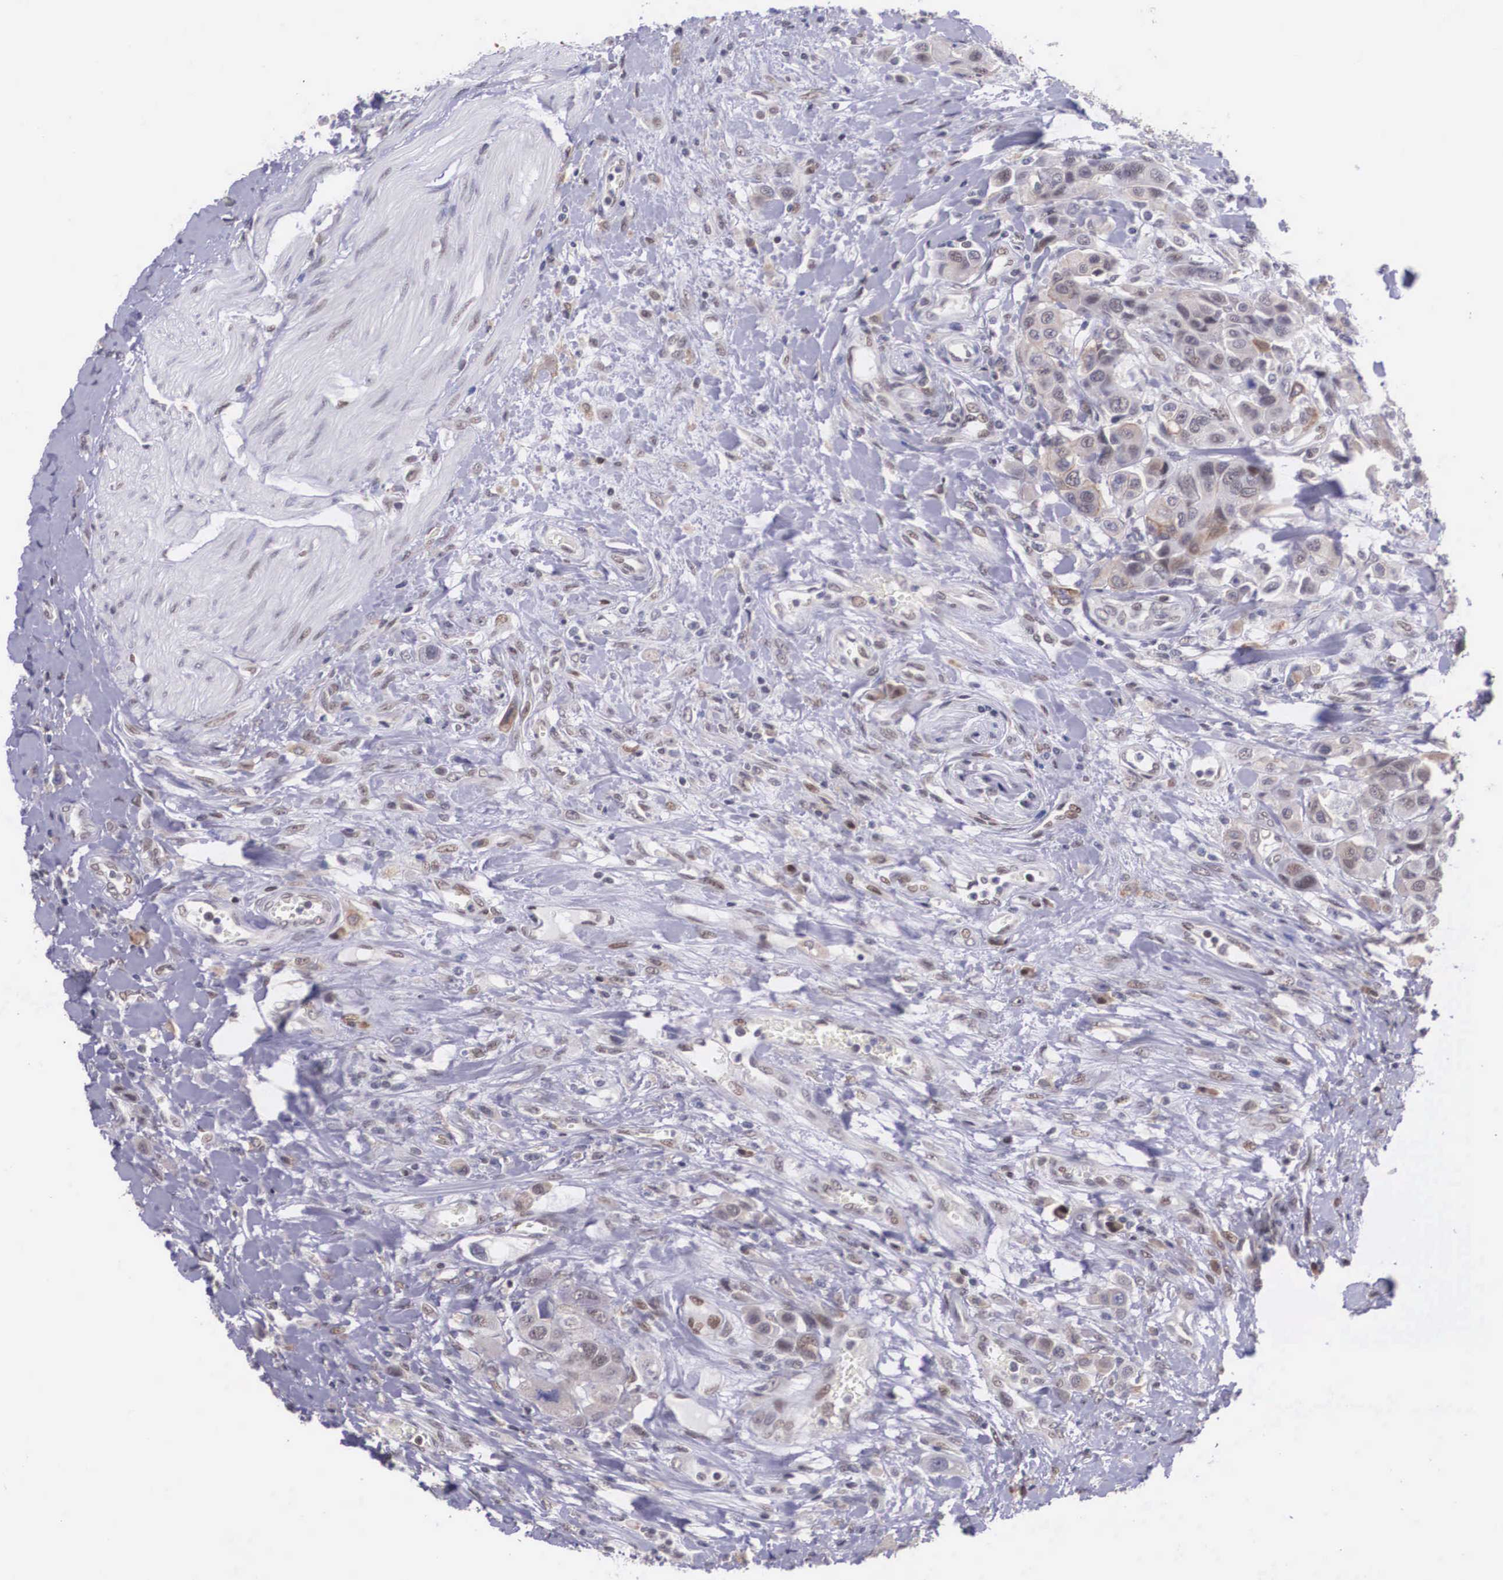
{"staining": {"intensity": "weak", "quantity": "<25%", "location": "cytoplasmic/membranous"}, "tissue": "urothelial cancer", "cell_type": "Tumor cells", "image_type": "cancer", "snomed": [{"axis": "morphology", "description": "Urothelial carcinoma, High grade"}, {"axis": "topography", "description": "Urinary bladder"}], "caption": "Urothelial cancer was stained to show a protein in brown. There is no significant positivity in tumor cells.", "gene": "SLC25A21", "patient": {"sex": "male", "age": 50}}